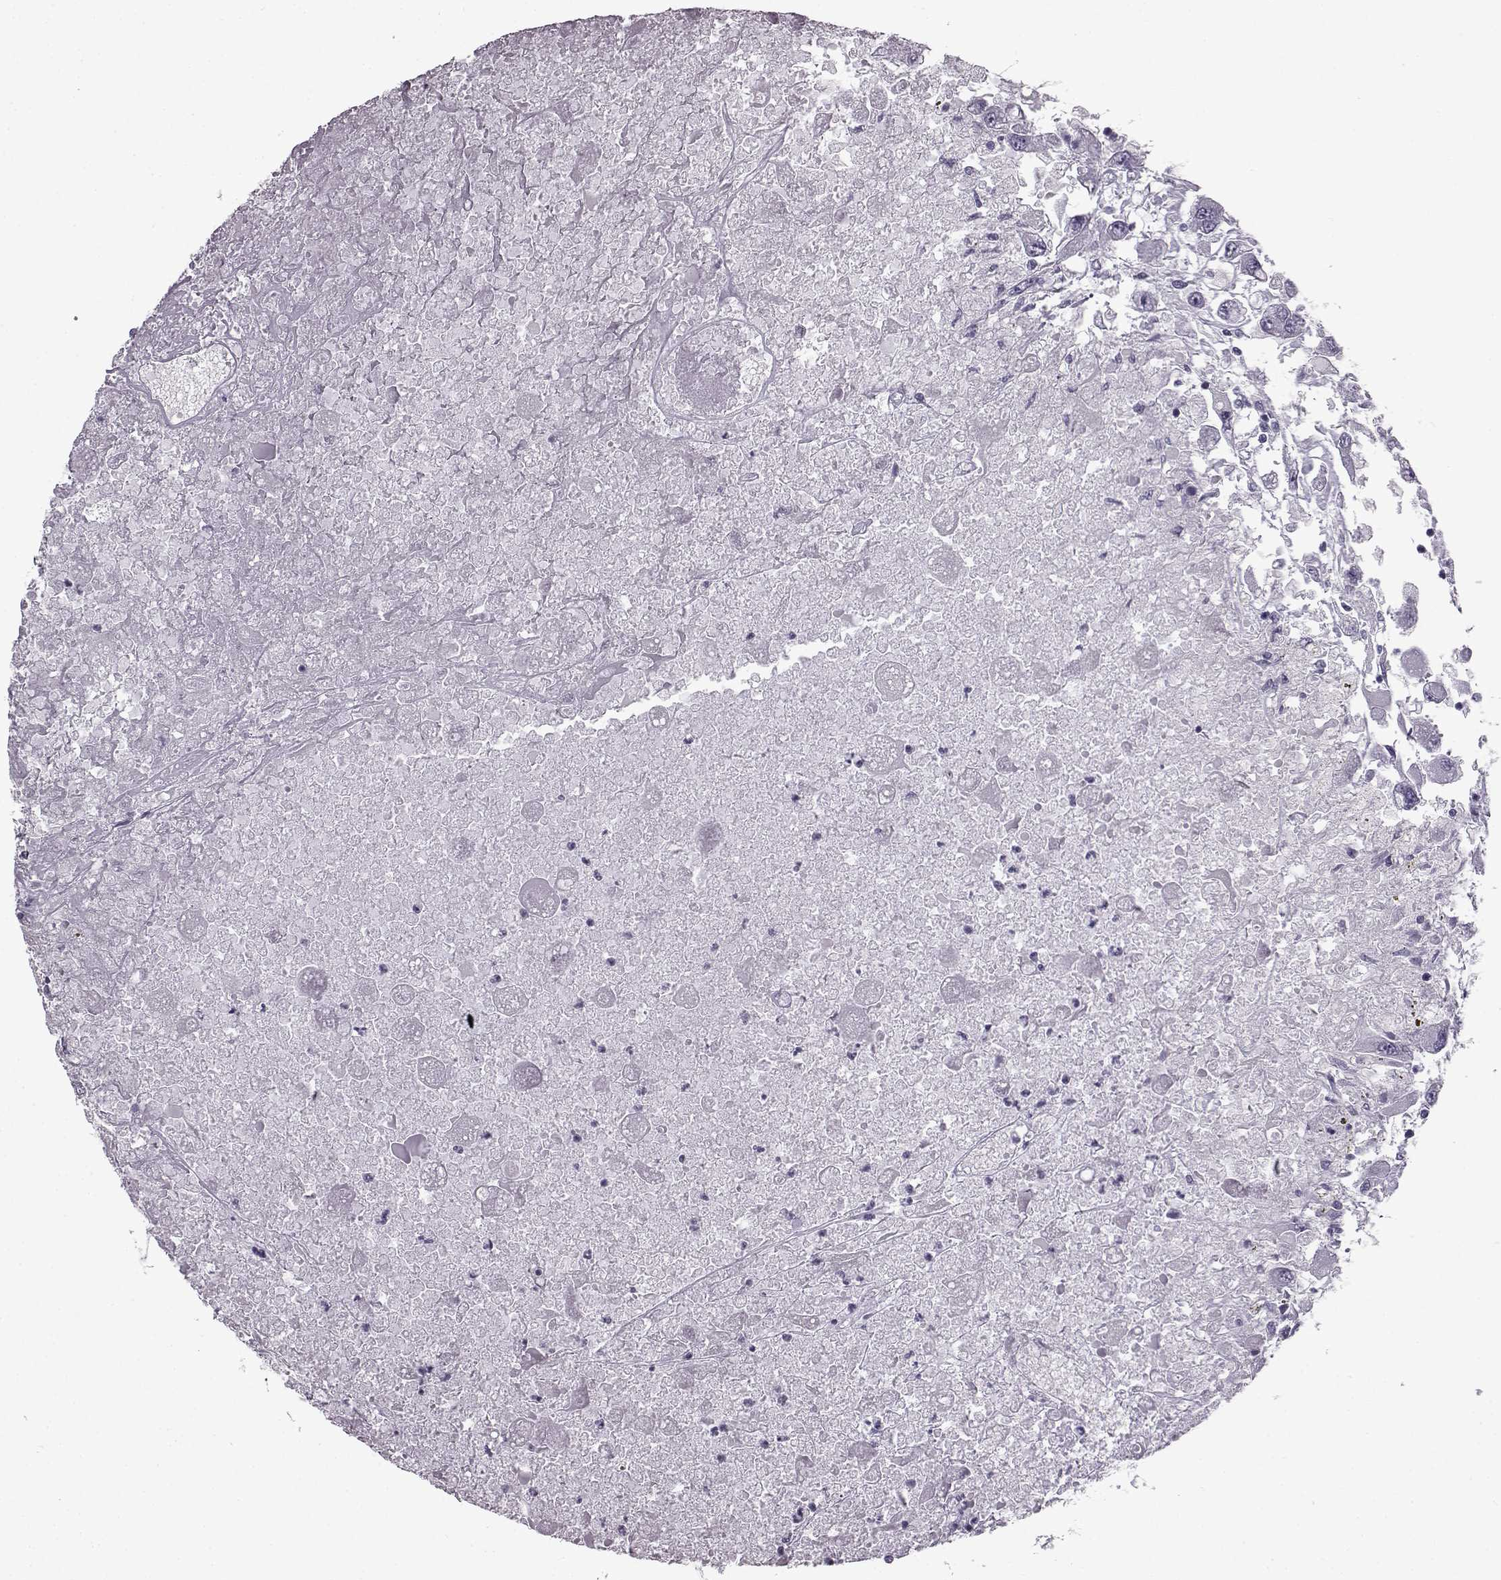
{"staining": {"intensity": "negative", "quantity": "none", "location": "none"}, "tissue": "renal cancer", "cell_type": "Tumor cells", "image_type": "cancer", "snomed": [{"axis": "morphology", "description": "Adenocarcinoma, NOS"}, {"axis": "topography", "description": "Kidney"}], "caption": "High magnification brightfield microscopy of adenocarcinoma (renal) stained with DAB (3,3'-diaminobenzidine) (brown) and counterstained with hematoxylin (blue): tumor cells show no significant staining.", "gene": "SLC28A2", "patient": {"sex": "female", "age": 67}}